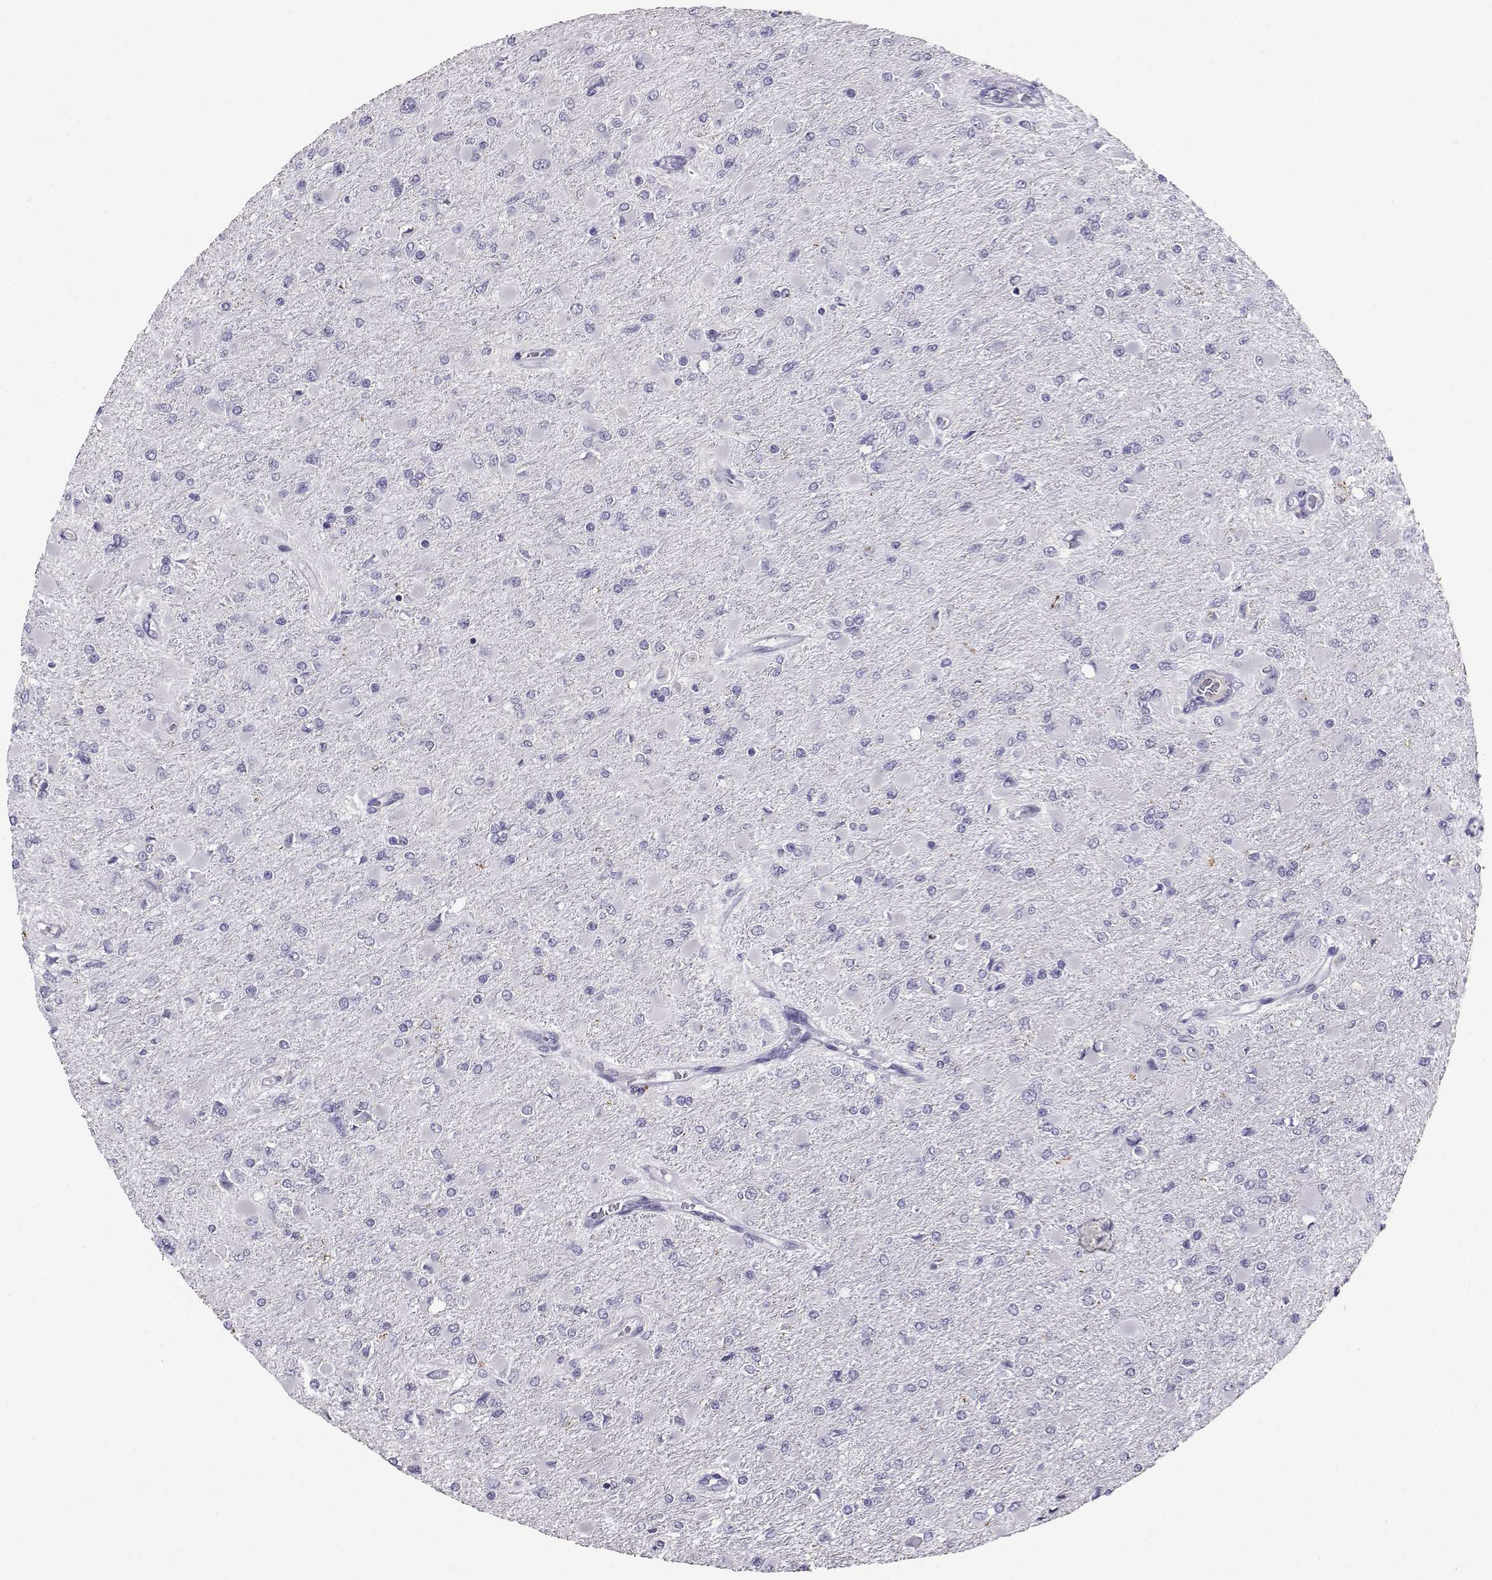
{"staining": {"intensity": "negative", "quantity": "none", "location": "none"}, "tissue": "glioma", "cell_type": "Tumor cells", "image_type": "cancer", "snomed": [{"axis": "morphology", "description": "Glioma, malignant, High grade"}, {"axis": "topography", "description": "Cerebral cortex"}], "caption": "This is an immunohistochemistry (IHC) image of human malignant glioma (high-grade). There is no positivity in tumor cells.", "gene": "GRIK4", "patient": {"sex": "female", "age": 36}}